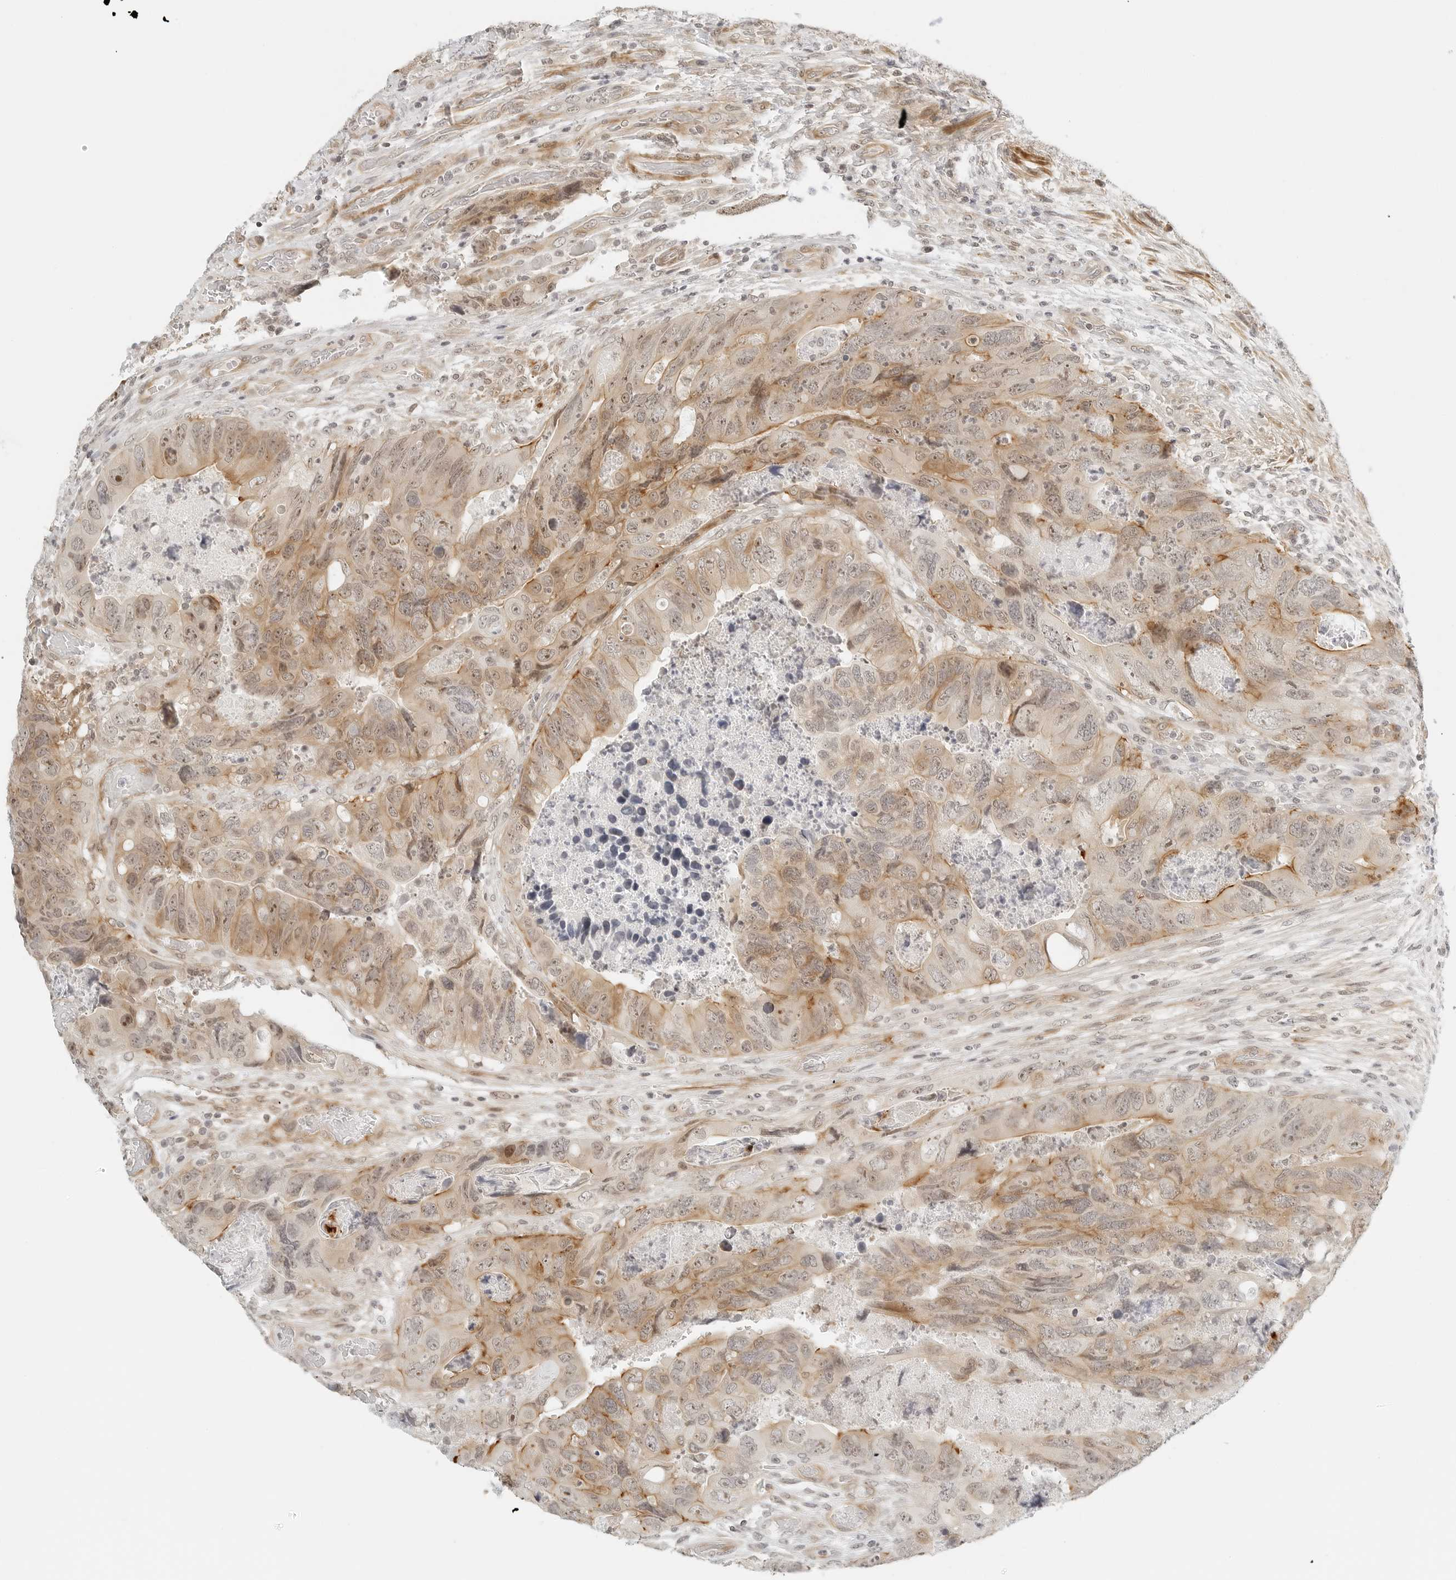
{"staining": {"intensity": "moderate", "quantity": "25%-75%", "location": "cytoplasmic/membranous,nuclear"}, "tissue": "colorectal cancer", "cell_type": "Tumor cells", "image_type": "cancer", "snomed": [{"axis": "morphology", "description": "Adenocarcinoma, NOS"}, {"axis": "topography", "description": "Rectum"}], "caption": "A brown stain shows moderate cytoplasmic/membranous and nuclear staining of a protein in human colorectal cancer (adenocarcinoma) tumor cells.", "gene": "NEO1", "patient": {"sex": "male", "age": 63}}